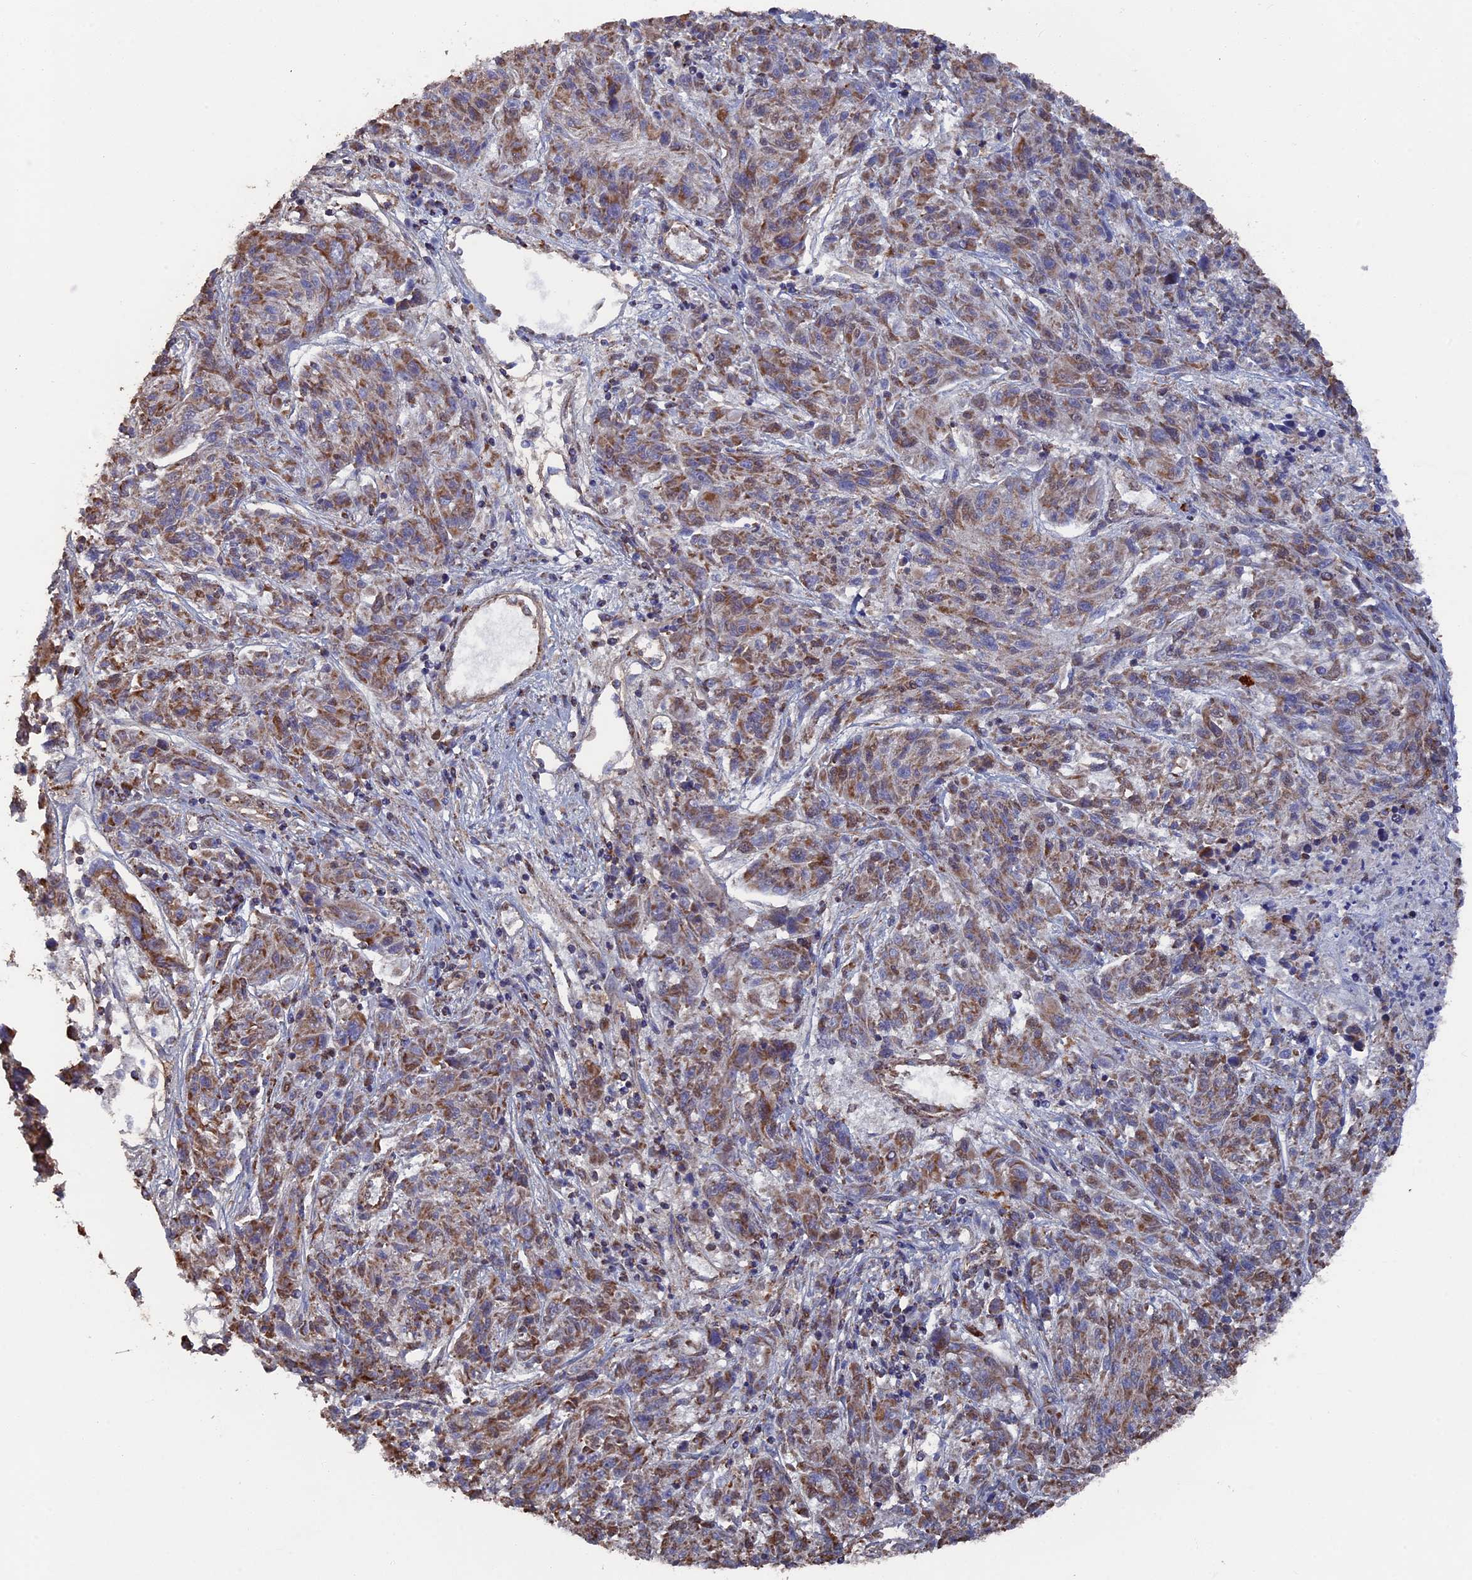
{"staining": {"intensity": "moderate", "quantity": ">75%", "location": "cytoplasmic/membranous"}, "tissue": "melanoma", "cell_type": "Tumor cells", "image_type": "cancer", "snomed": [{"axis": "morphology", "description": "Malignant melanoma, NOS"}, {"axis": "topography", "description": "Skin"}], "caption": "Immunohistochemistry (IHC) (DAB) staining of human malignant melanoma demonstrates moderate cytoplasmic/membranous protein expression in about >75% of tumor cells. Nuclei are stained in blue.", "gene": "SMG9", "patient": {"sex": "male", "age": 53}}